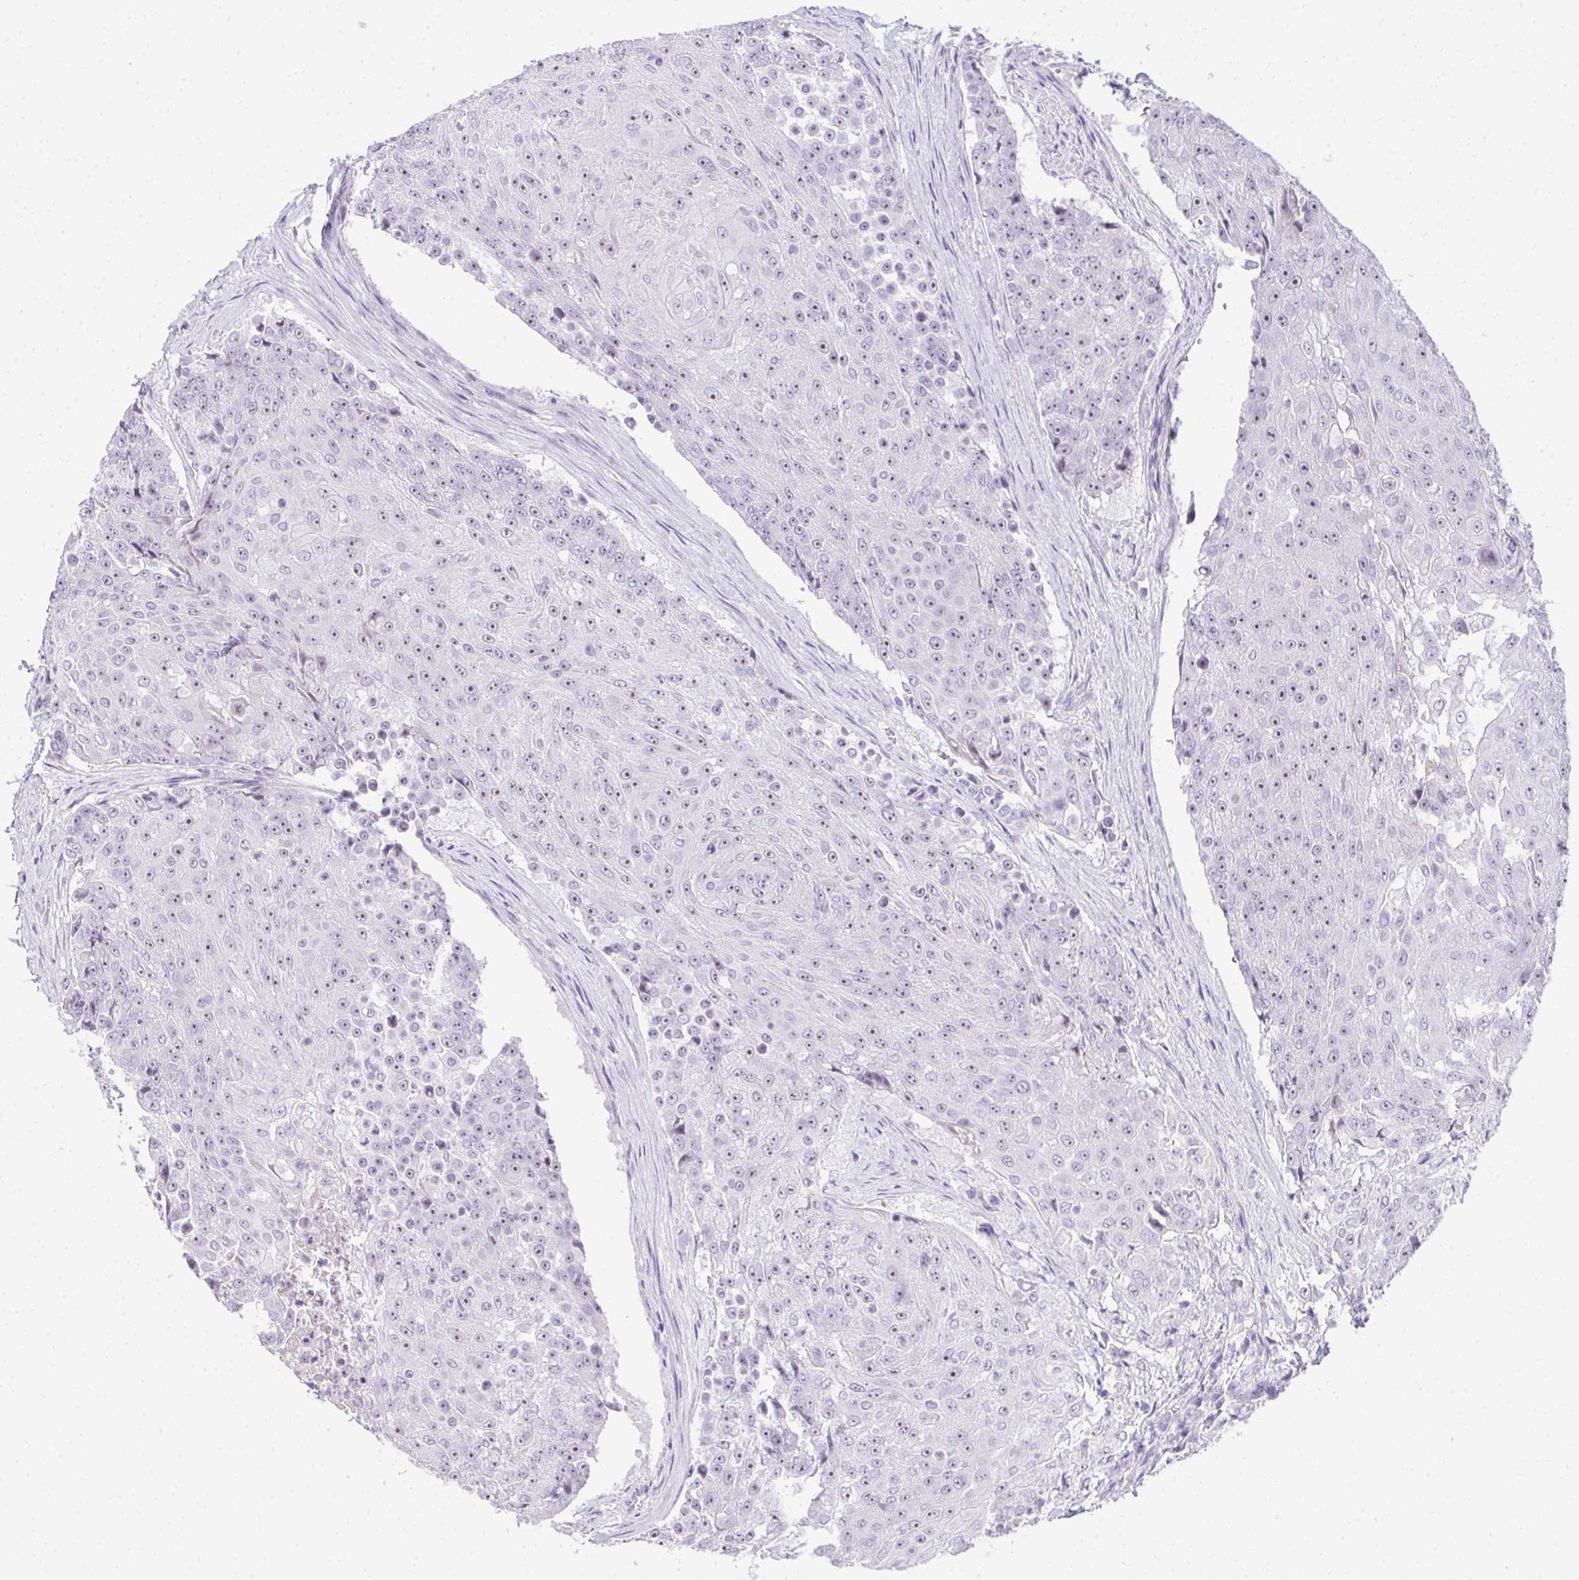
{"staining": {"intensity": "negative", "quantity": "none", "location": "none"}, "tissue": "urothelial cancer", "cell_type": "Tumor cells", "image_type": "cancer", "snomed": [{"axis": "morphology", "description": "Urothelial carcinoma, High grade"}, {"axis": "topography", "description": "Urinary bladder"}], "caption": "Tumor cells show no significant positivity in urothelial carcinoma (high-grade).", "gene": "EID3", "patient": {"sex": "female", "age": 63}}